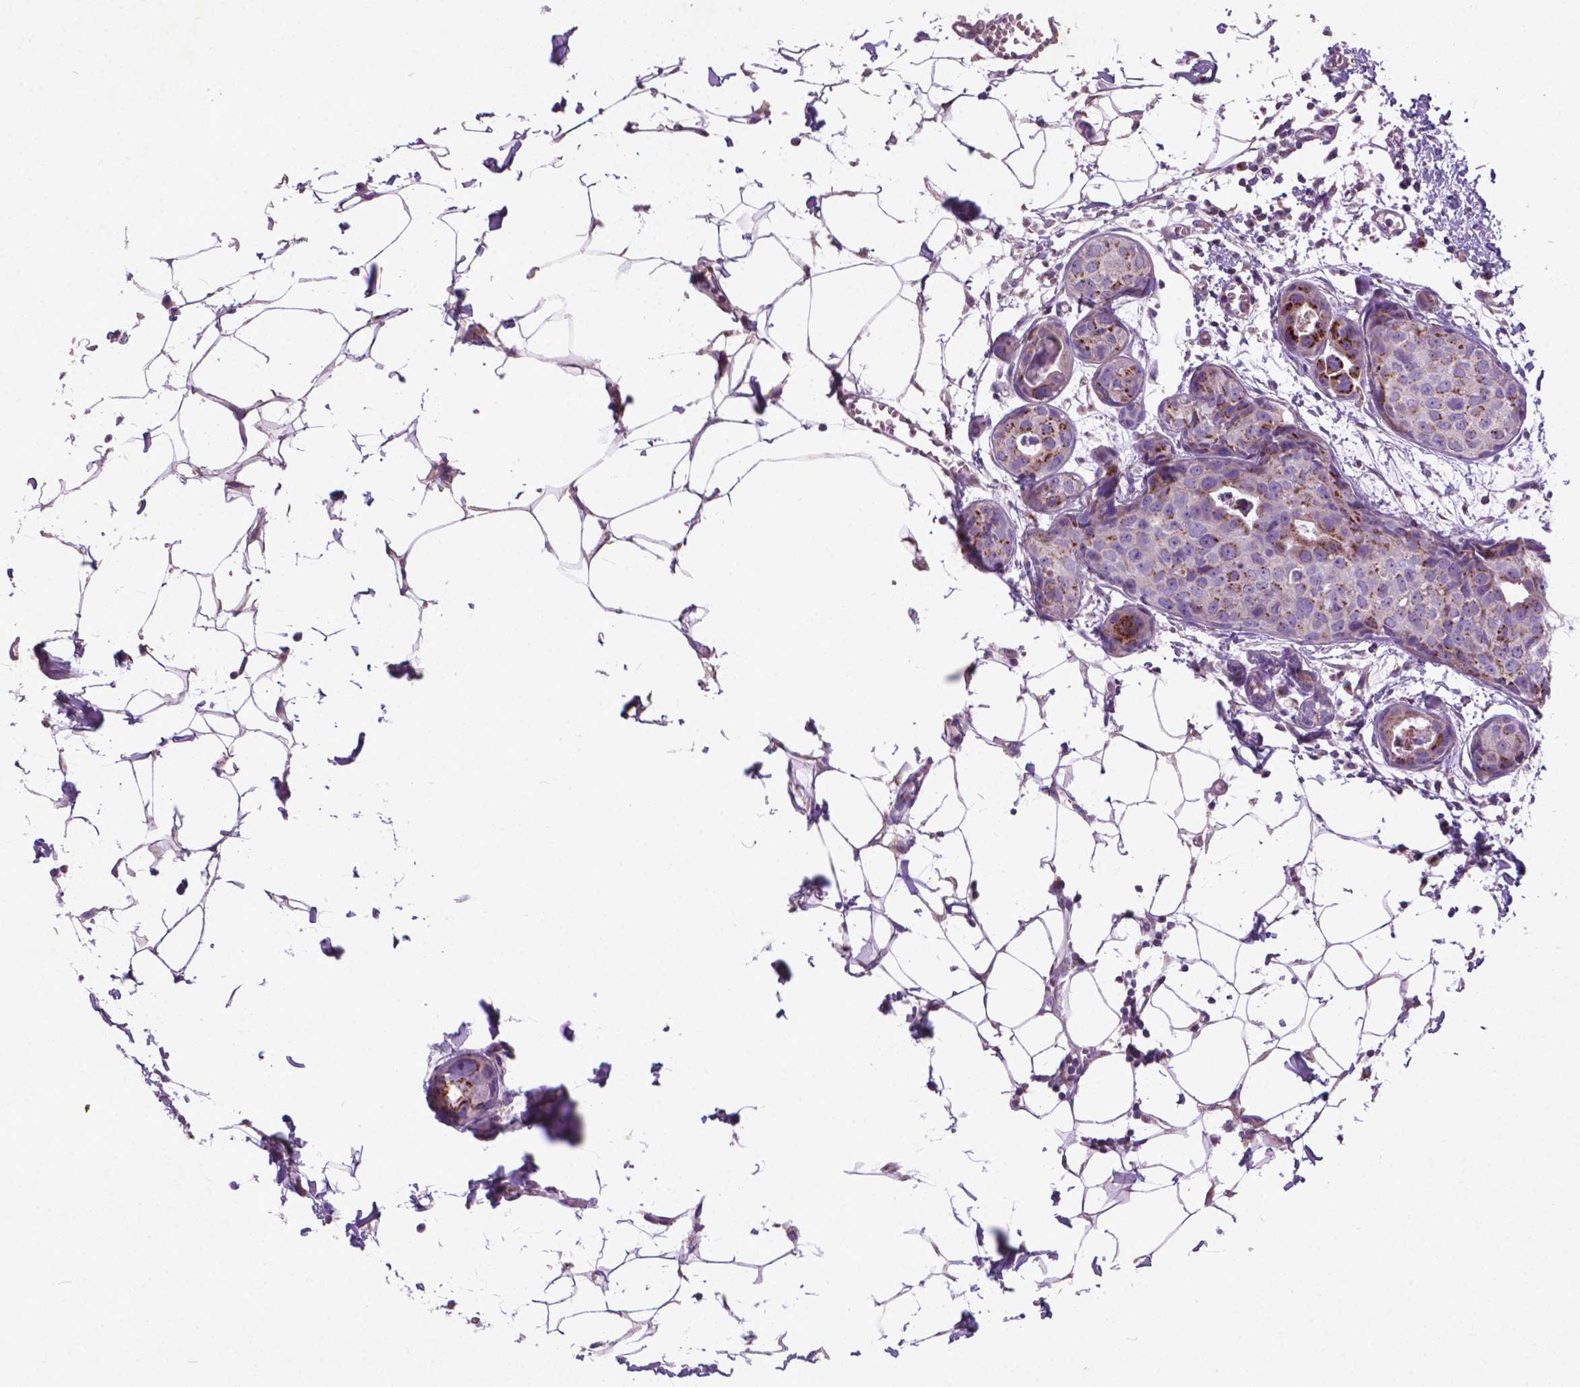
{"staining": {"intensity": "moderate", "quantity": "<25%", "location": "cytoplasmic/membranous"}, "tissue": "breast cancer", "cell_type": "Tumor cells", "image_type": "cancer", "snomed": [{"axis": "morphology", "description": "Duct carcinoma"}, {"axis": "topography", "description": "Breast"}], "caption": "Immunohistochemical staining of human intraductal carcinoma (breast) reveals low levels of moderate cytoplasmic/membranous positivity in about <25% of tumor cells.", "gene": "ATG4D", "patient": {"sex": "female", "age": 38}}